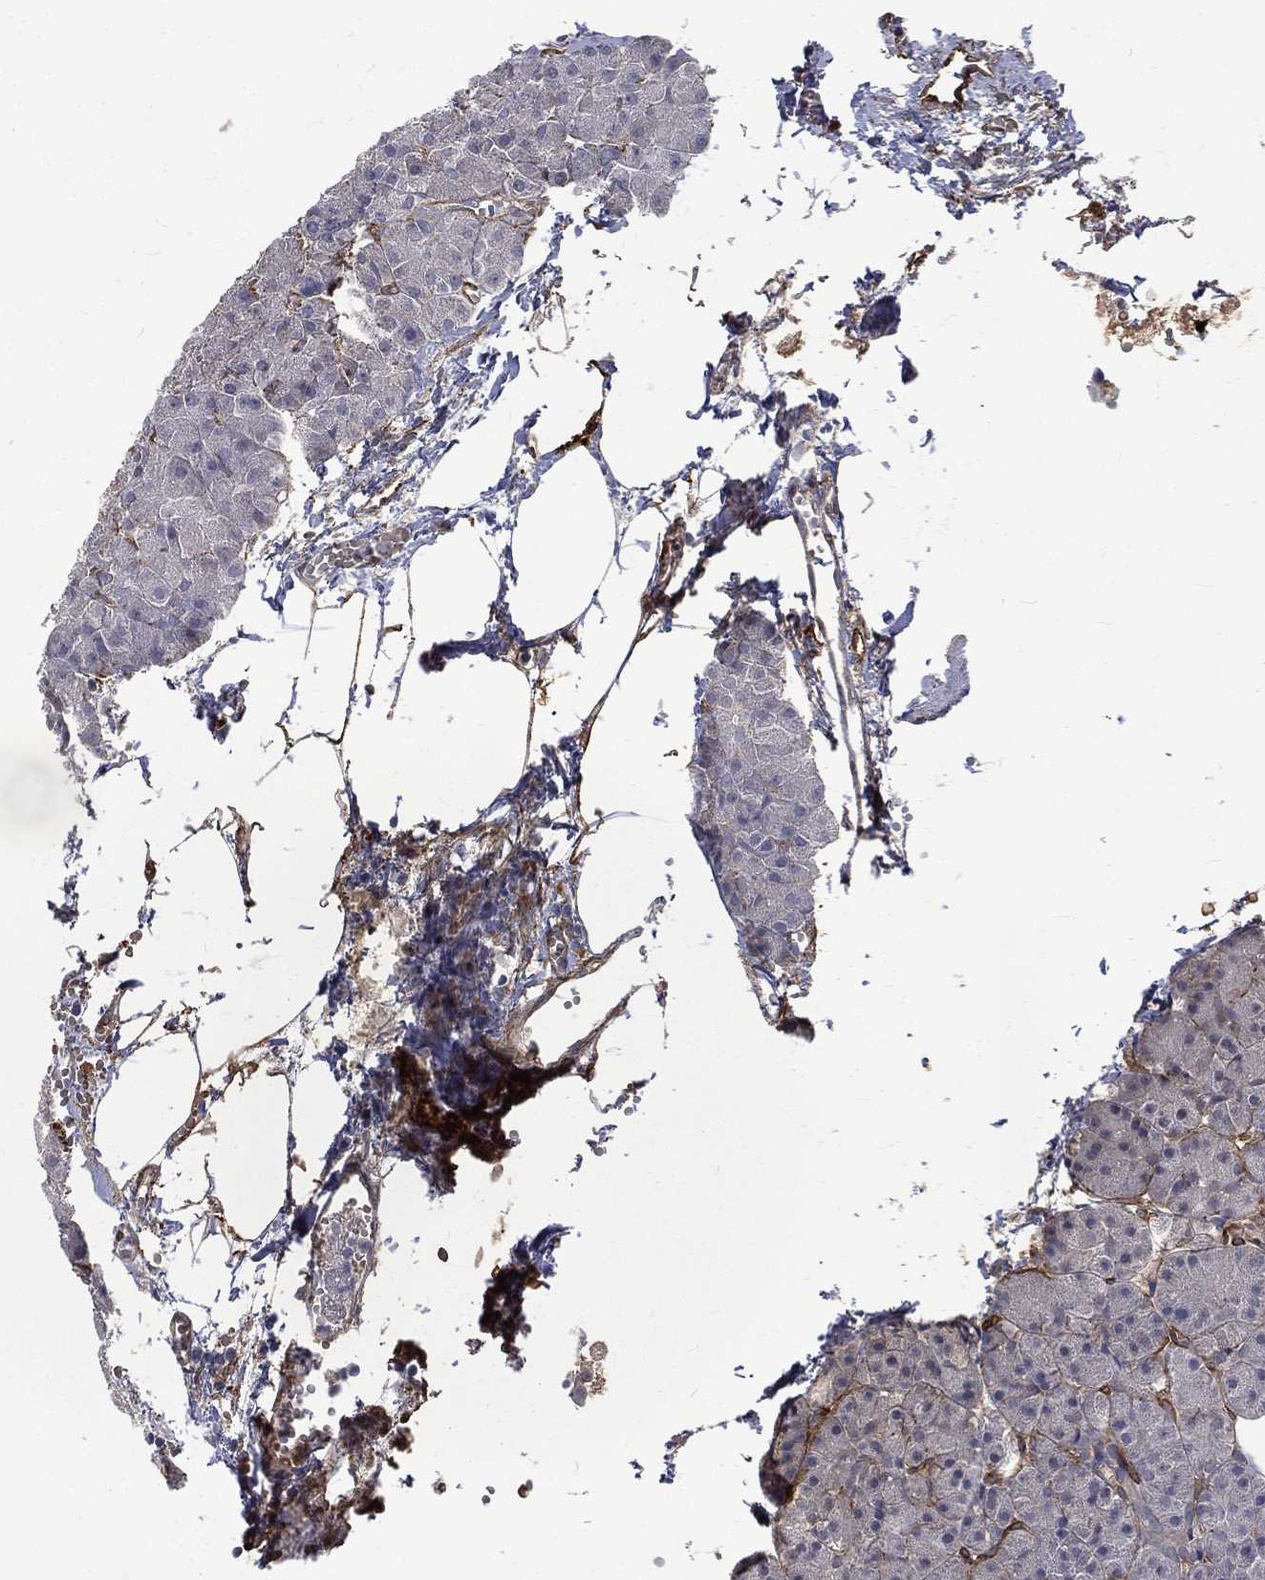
{"staining": {"intensity": "negative", "quantity": "none", "location": "none"}, "tissue": "pancreas", "cell_type": "Exocrine glandular cells", "image_type": "normal", "snomed": [{"axis": "morphology", "description": "Normal tissue, NOS"}, {"axis": "topography", "description": "Pancreas"}], "caption": "Immunohistochemistry photomicrograph of unremarkable pancreas: pancreas stained with DAB displays no significant protein positivity in exocrine glandular cells.", "gene": "PPFIBP1", "patient": {"sex": "male", "age": 61}}